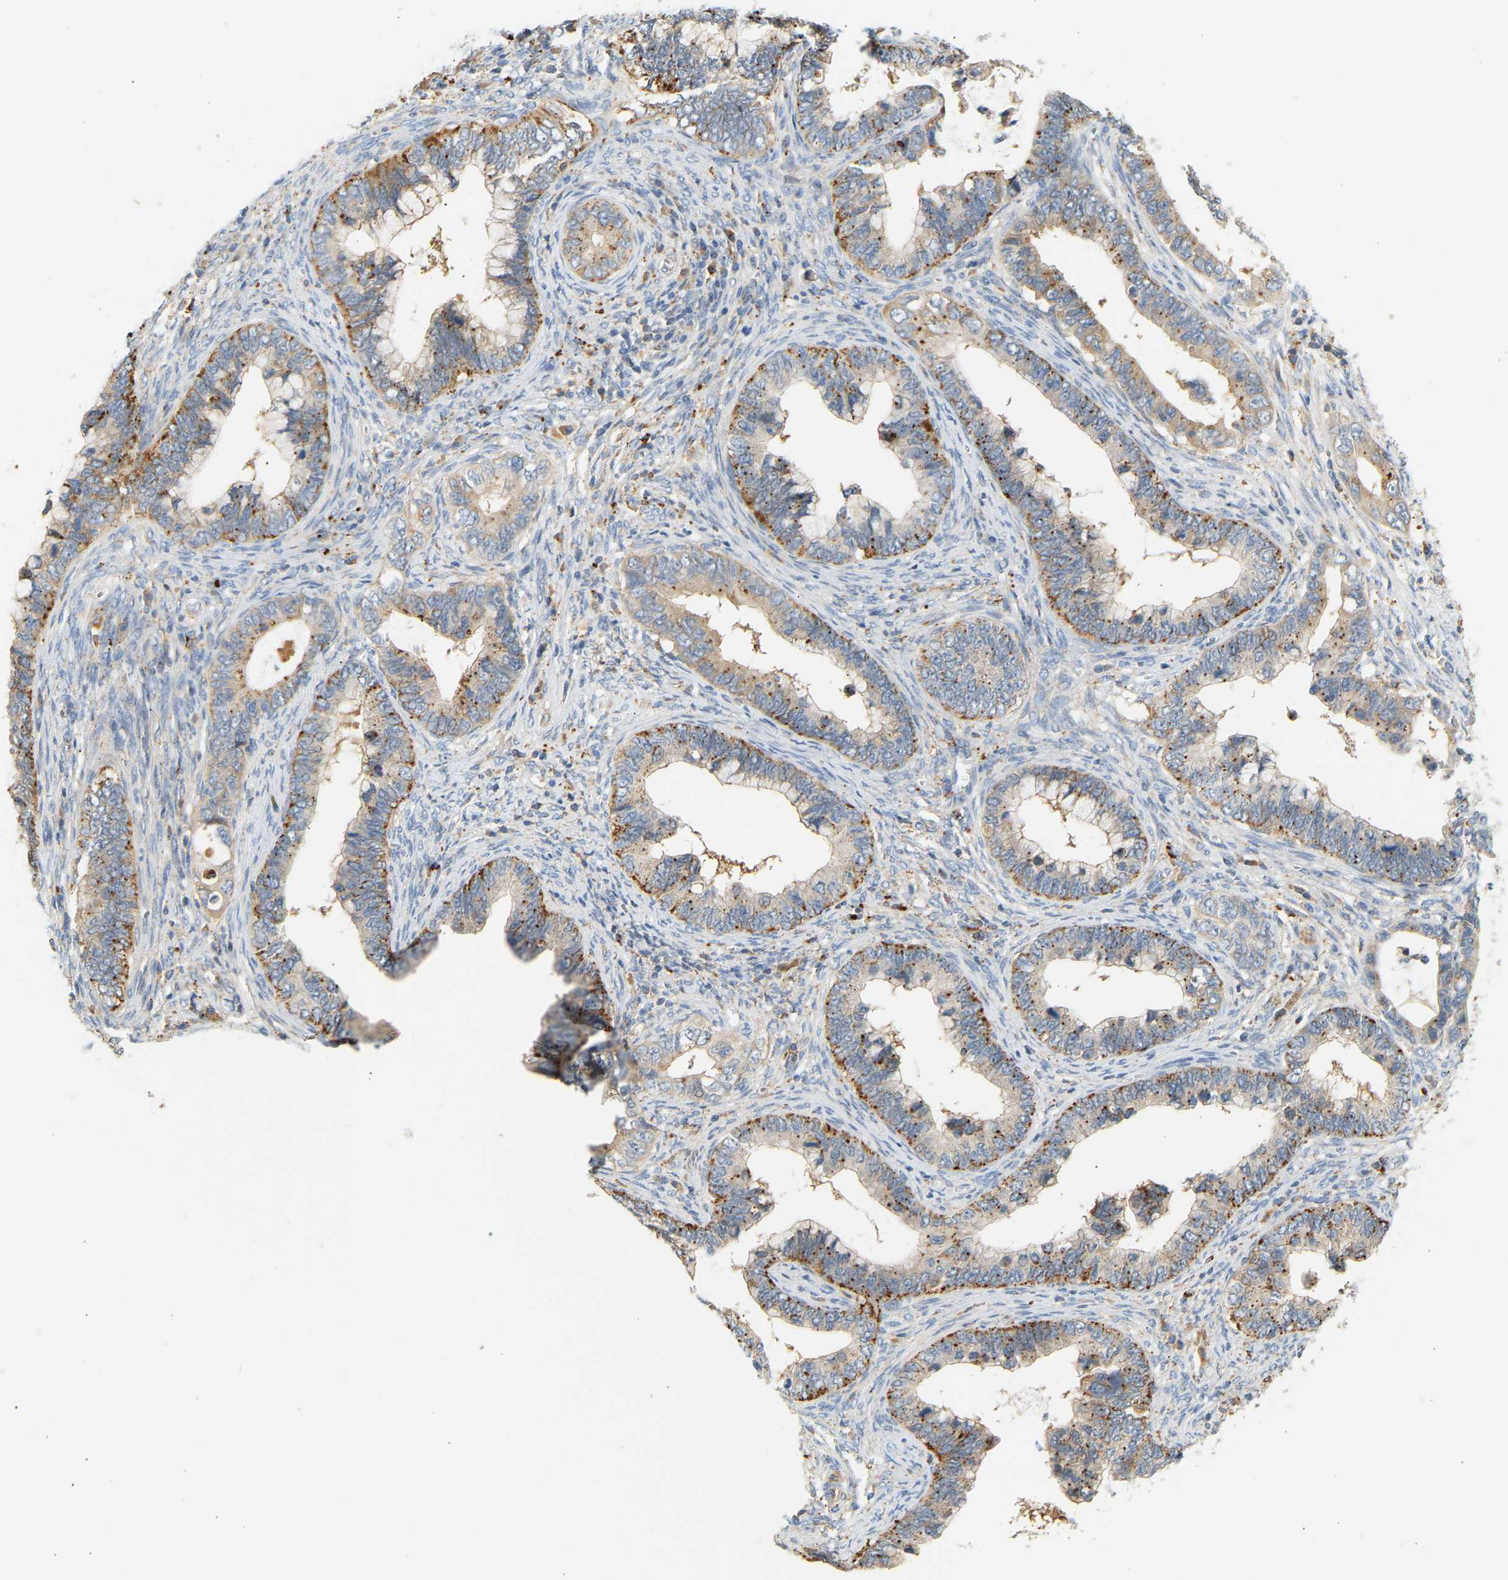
{"staining": {"intensity": "moderate", "quantity": ">75%", "location": "cytoplasmic/membranous"}, "tissue": "cervical cancer", "cell_type": "Tumor cells", "image_type": "cancer", "snomed": [{"axis": "morphology", "description": "Adenocarcinoma, NOS"}, {"axis": "topography", "description": "Cervix"}], "caption": "This micrograph exhibits cervical cancer (adenocarcinoma) stained with IHC to label a protein in brown. The cytoplasmic/membranous of tumor cells show moderate positivity for the protein. Nuclei are counter-stained blue.", "gene": "ENTHD1", "patient": {"sex": "female", "age": 44}}